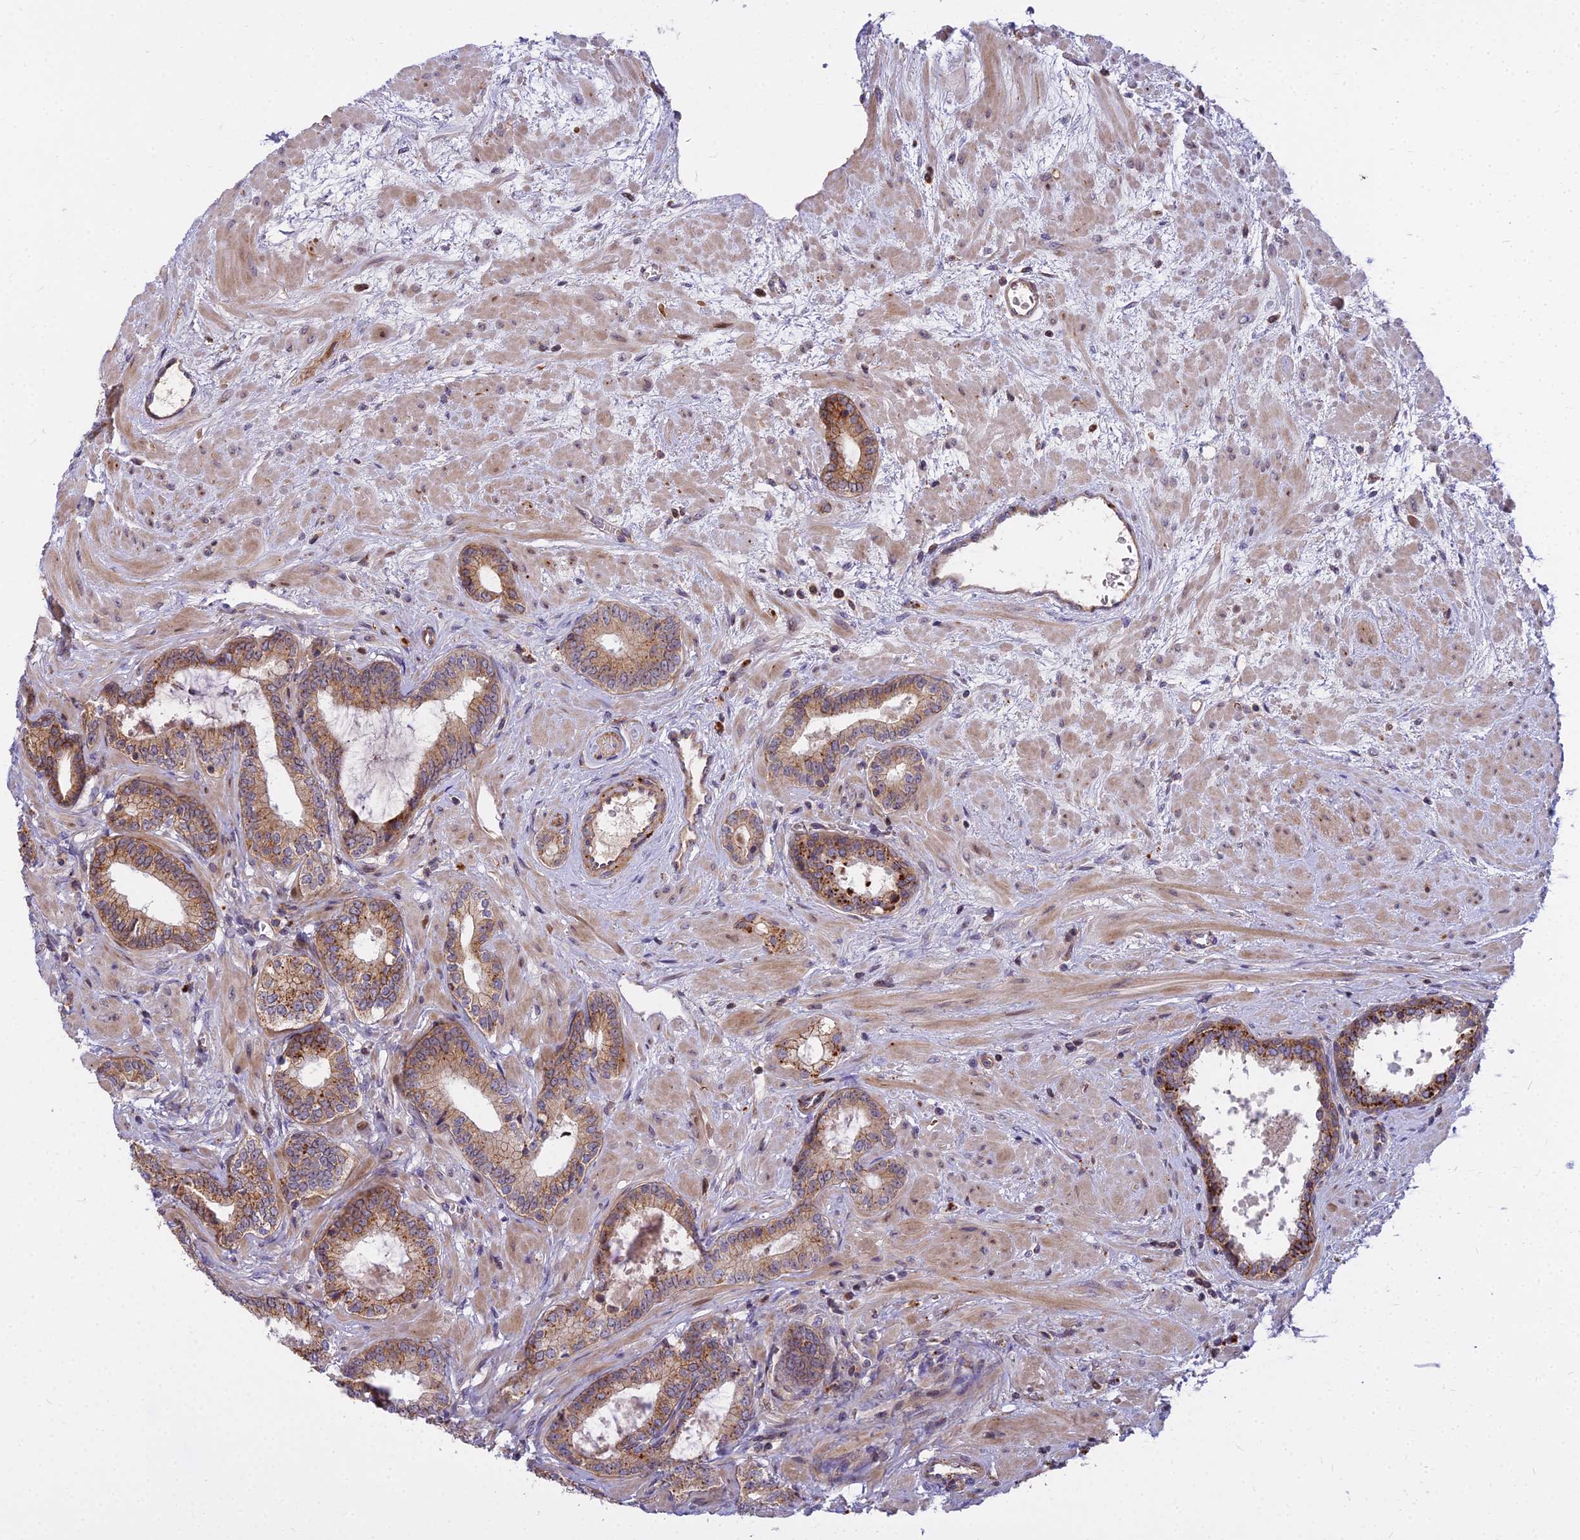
{"staining": {"intensity": "moderate", "quantity": ">75%", "location": "cytoplasmic/membranous"}, "tissue": "prostate cancer", "cell_type": "Tumor cells", "image_type": "cancer", "snomed": [{"axis": "morphology", "description": "Adenocarcinoma, High grade"}, {"axis": "topography", "description": "Prostate"}], "caption": "Approximately >75% of tumor cells in human prostate cancer (high-grade adenocarcinoma) show moderate cytoplasmic/membranous protein expression as visualized by brown immunohistochemical staining.", "gene": "GLYATL3", "patient": {"sex": "male", "age": 64}}